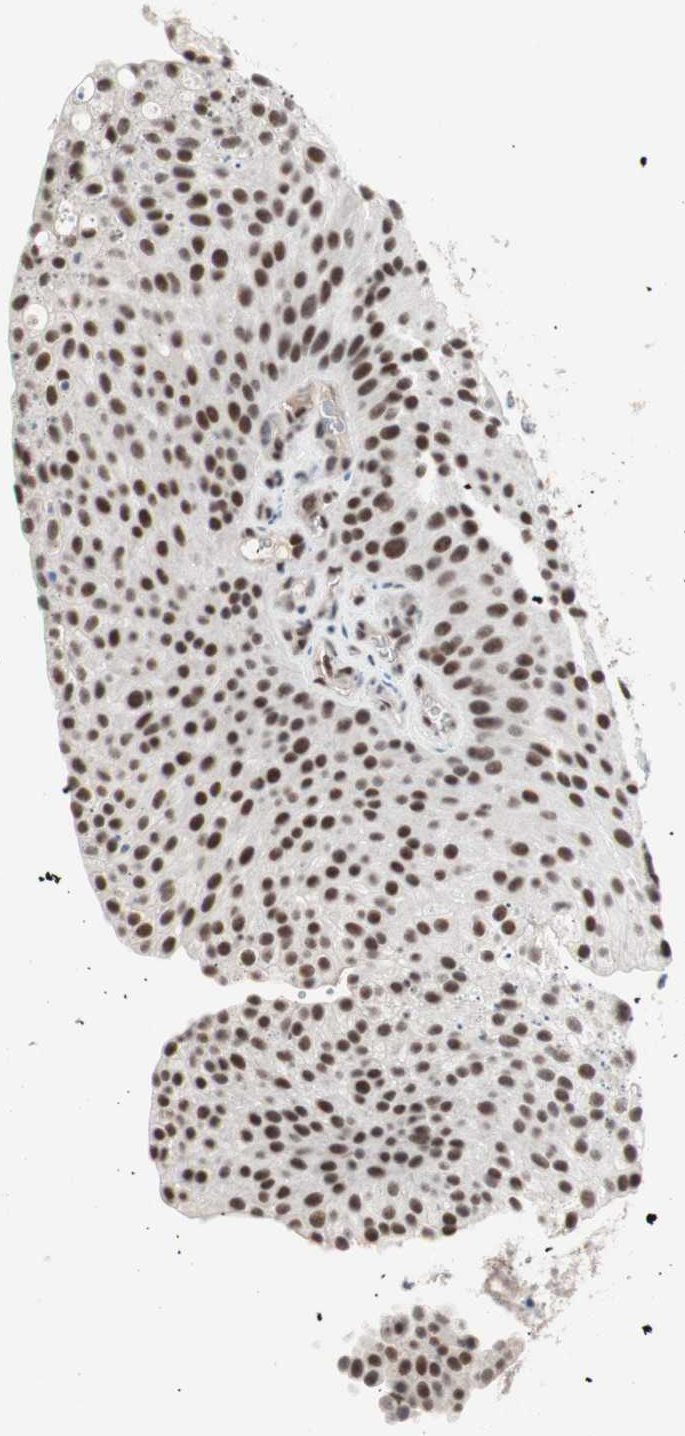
{"staining": {"intensity": "strong", "quantity": ">75%", "location": "nuclear"}, "tissue": "urothelial cancer", "cell_type": "Tumor cells", "image_type": "cancer", "snomed": [{"axis": "morphology", "description": "Urothelial carcinoma, Low grade"}, {"axis": "topography", "description": "Smooth muscle"}, {"axis": "topography", "description": "Urinary bladder"}], "caption": "This is a histology image of immunohistochemistry staining of urothelial cancer, which shows strong expression in the nuclear of tumor cells.", "gene": "LIG3", "patient": {"sex": "male", "age": 60}}